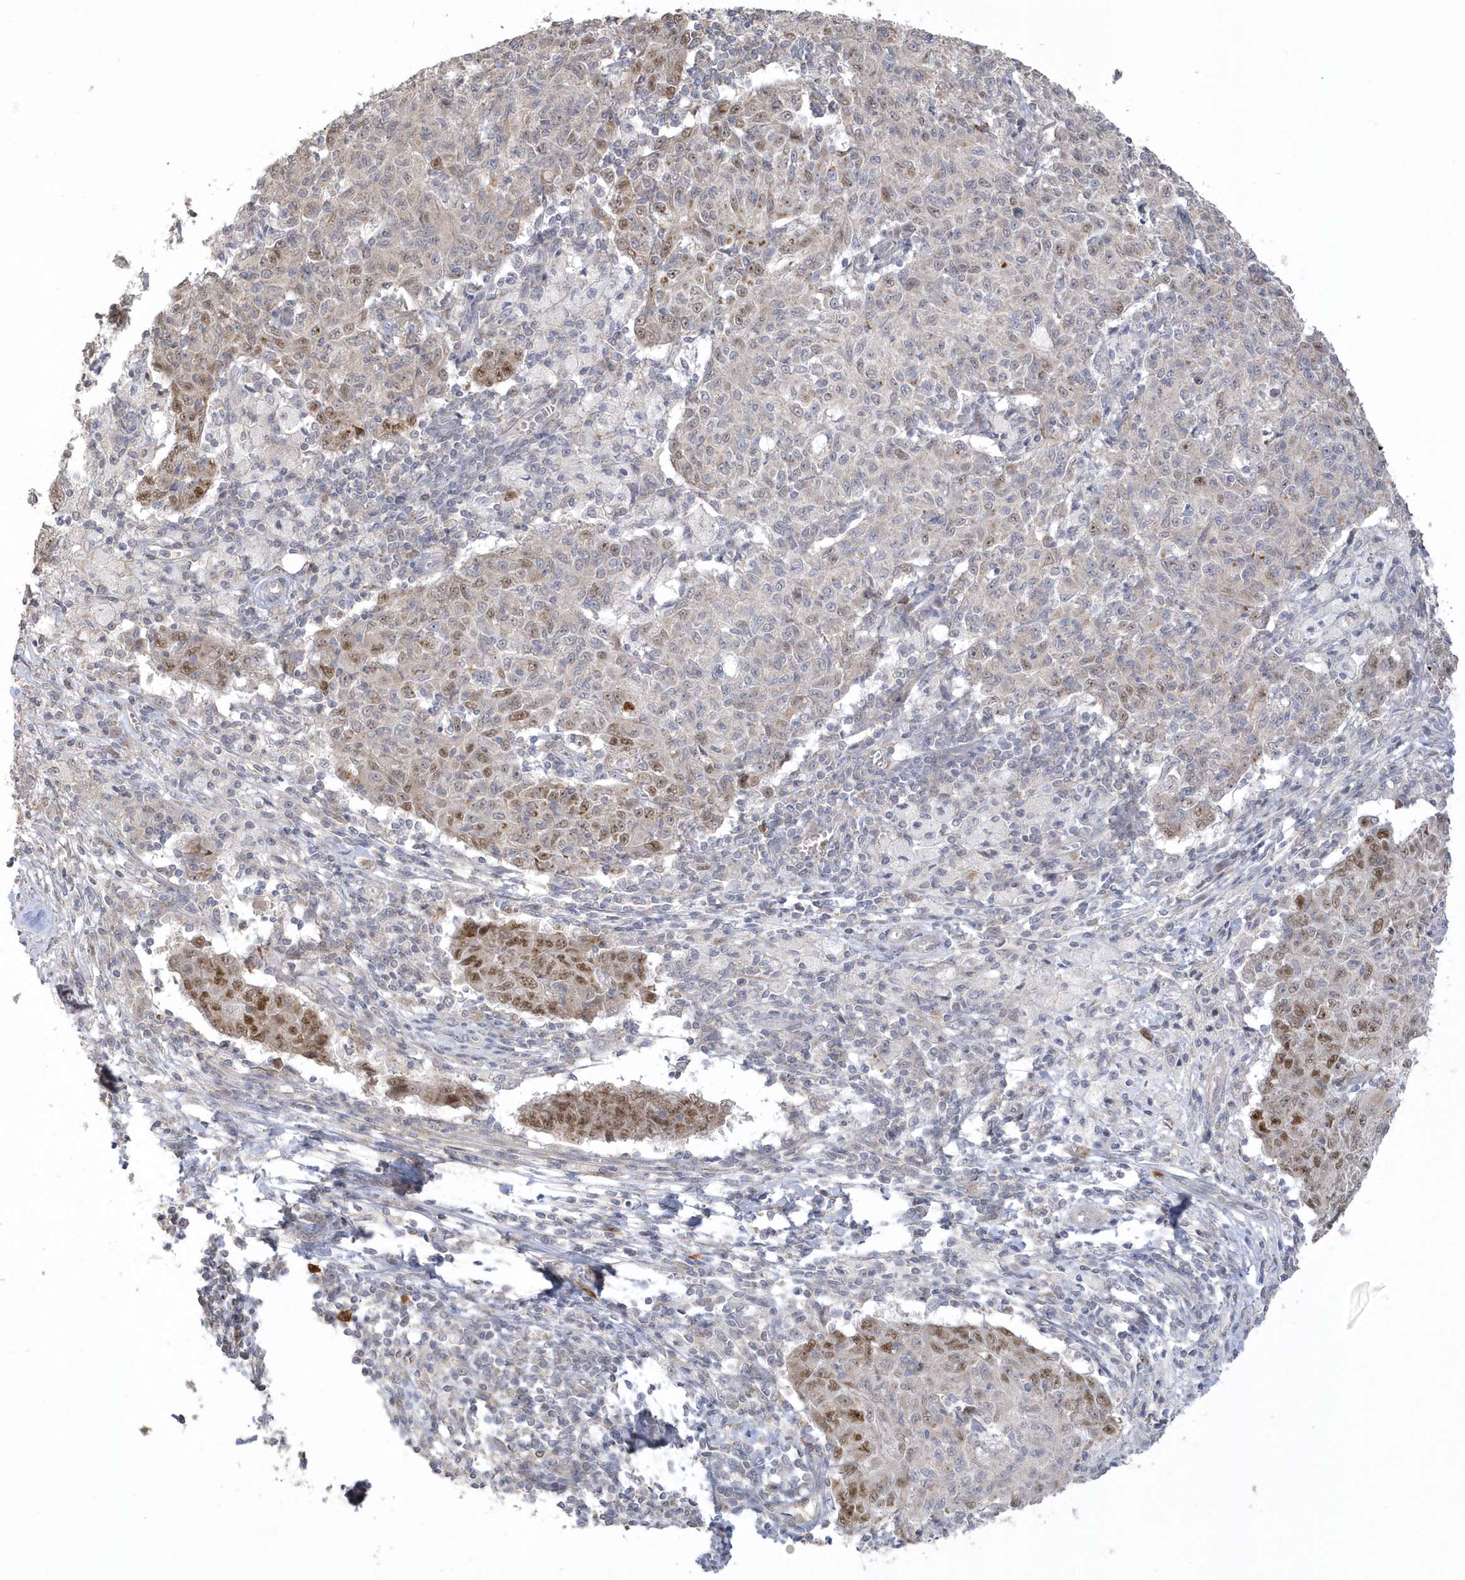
{"staining": {"intensity": "moderate", "quantity": "25%-75%", "location": "nuclear"}, "tissue": "ovarian cancer", "cell_type": "Tumor cells", "image_type": "cancer", "snomed": [{"axis": "morphology", "description": "Carcinoma, endometroid"}, {"axis": "topography", "description": "Ovary"}], "caption": "An image of human endometroid carcinoma (ovarian) stained for a protein demonstrates moderate nuclear brown staining in tumor cells.", "gene": "NAF1", "patient": {"sex": "female", "age": 42}}